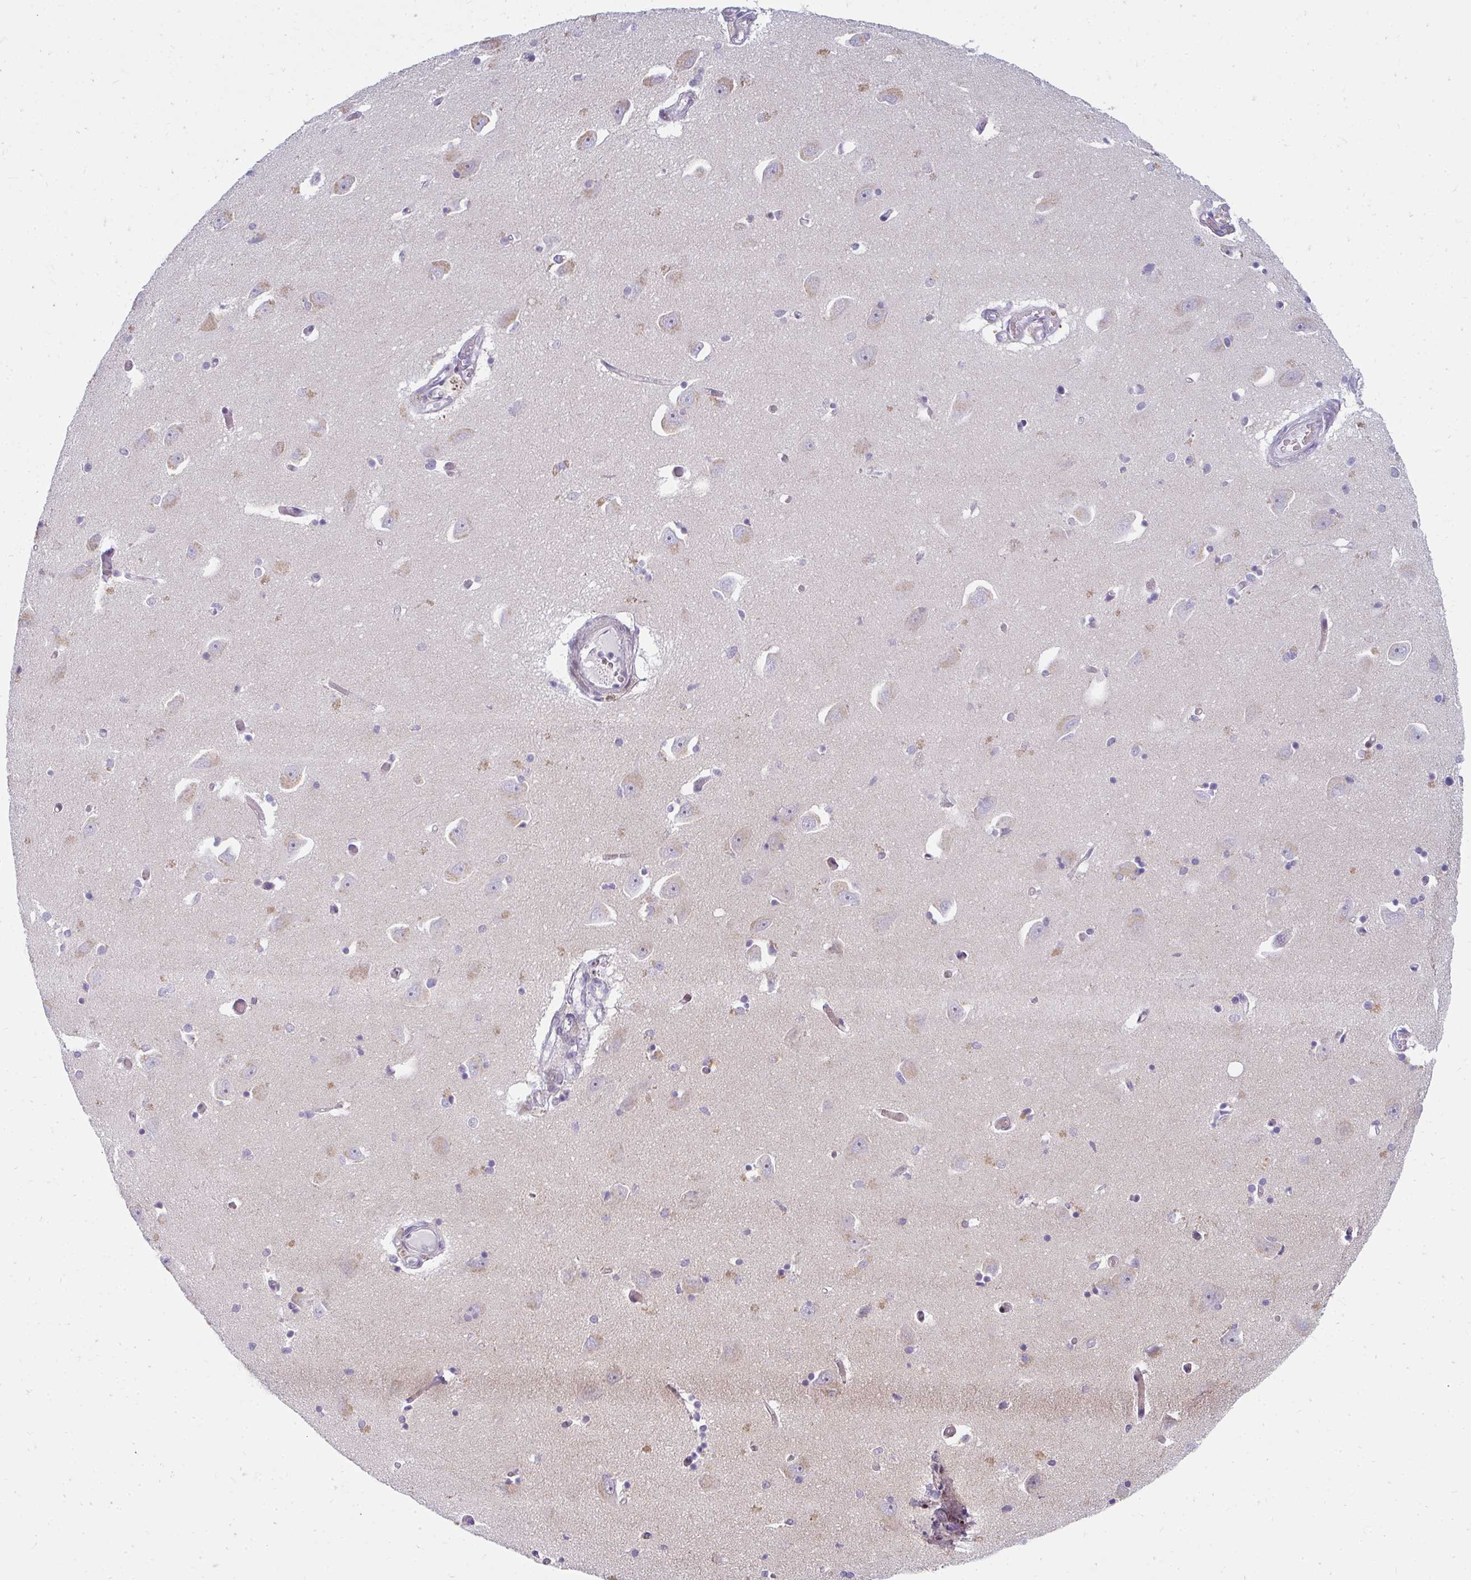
{"staining": {"intensity": "negative", "quantity": "none", "location": "none"}, "tissue": "caudate", "cell_type": "Glial cells", "image_type": "normal", "snomed": [{"axis": "morphology", "description": "Normal tissue, NOS"}, {"axis": "topography", "description": "Lateral ventricle wall"}, {"axis": "topography", "description": "Hippocampus"}], "caption": "An immunohistochemistry image of unremarkable caudate is shown. There is no staining in glial cells of caudate. (IHC, brightfield microscopy, high magnification).", "gene": "PLA2G5", "patient": {"sex": "female", "age": 63}}